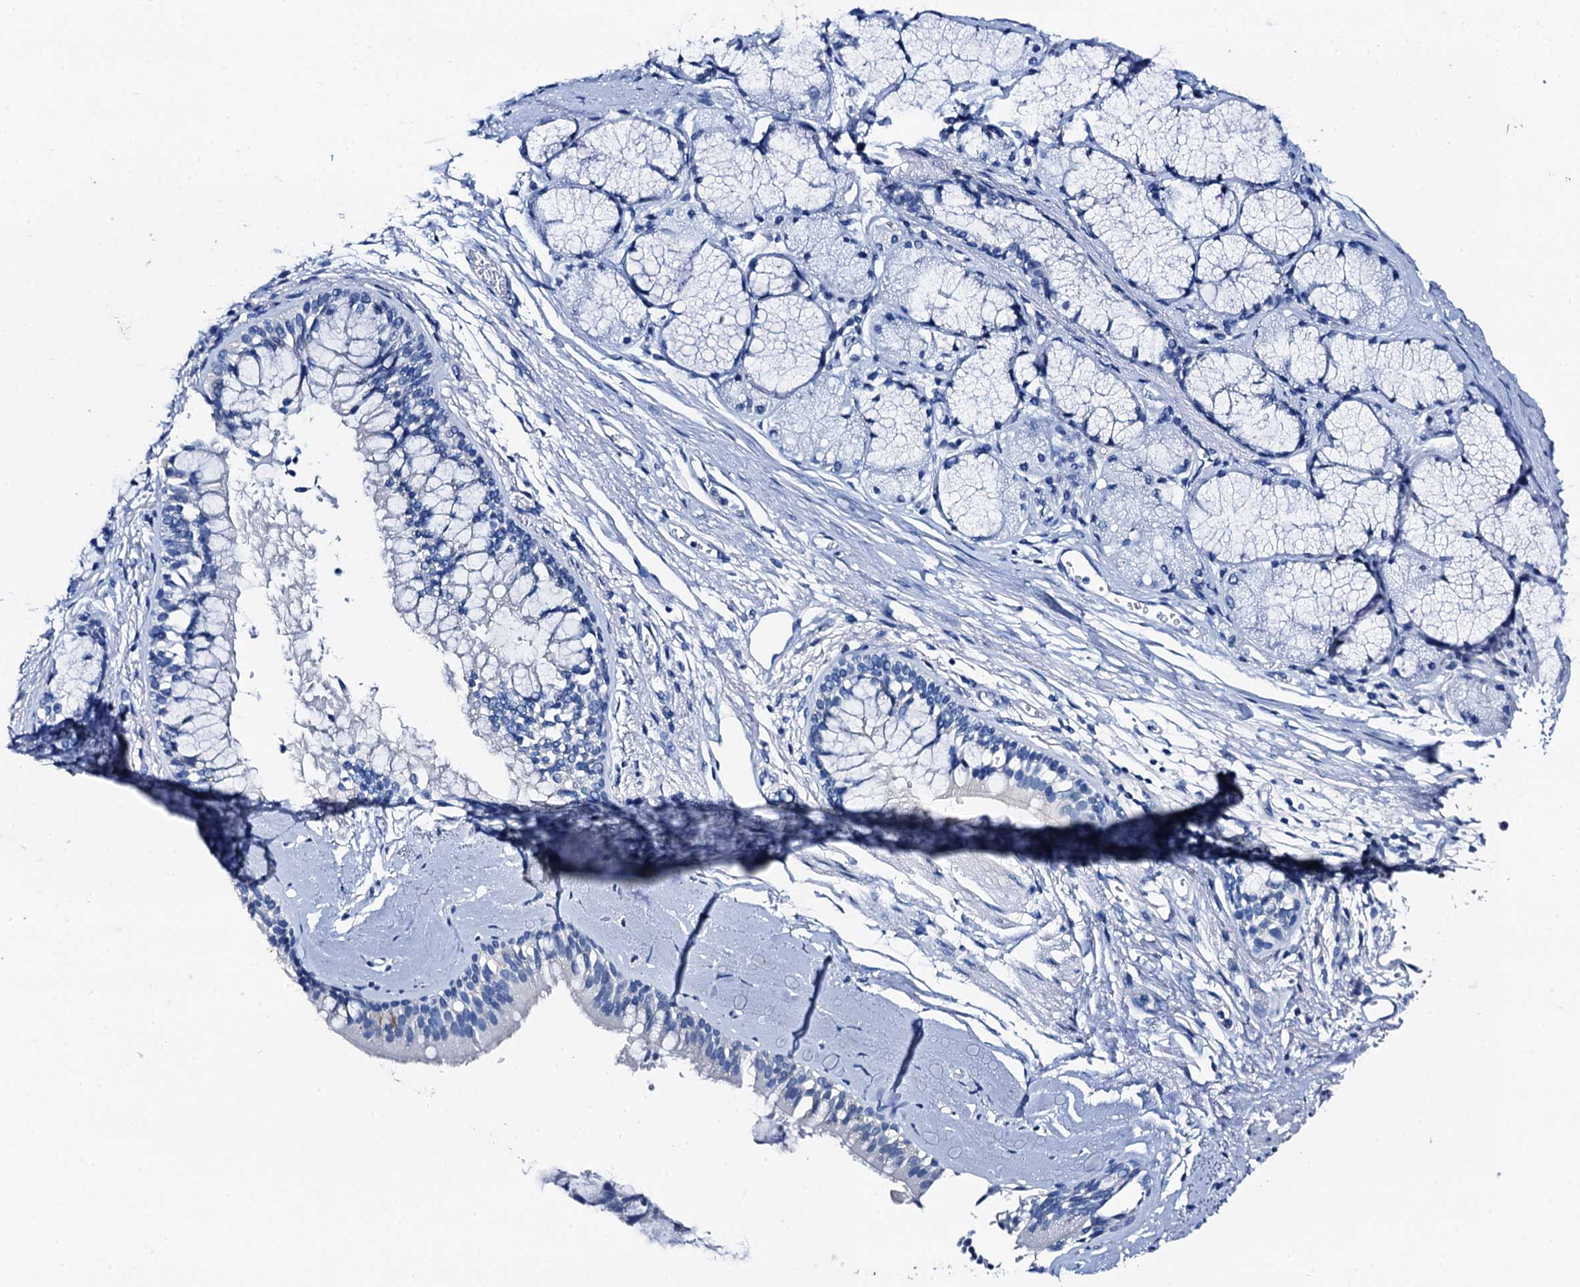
{"staining": {"intensity": "negative", "quantity": "none", "location": "none"}, "tissue": "bronchus", "cell_type": "Respiratory epithelial cells", "image_type": "normal", "snomed": [{"axis": "morphology", "description": "Normal tissue, NOS"}, {"axis": "morphology", "description": "Inflammation, NOS"}, {"axis": "topography", "description": "Cartilage tissue"}, {"axis": "topography", "description": "Bronchus"}, {"axis": "topography", "description": "Lung"}], "caption": "High power microscopy micrograph of an immunohistochemistry micrograph of normal bronchus, revealing no significant expression in respiratory epithelial cells. Nuclei are stained in blue.", "gene": "LYPD3", "patient": {"sex": "female", "age": 64}}